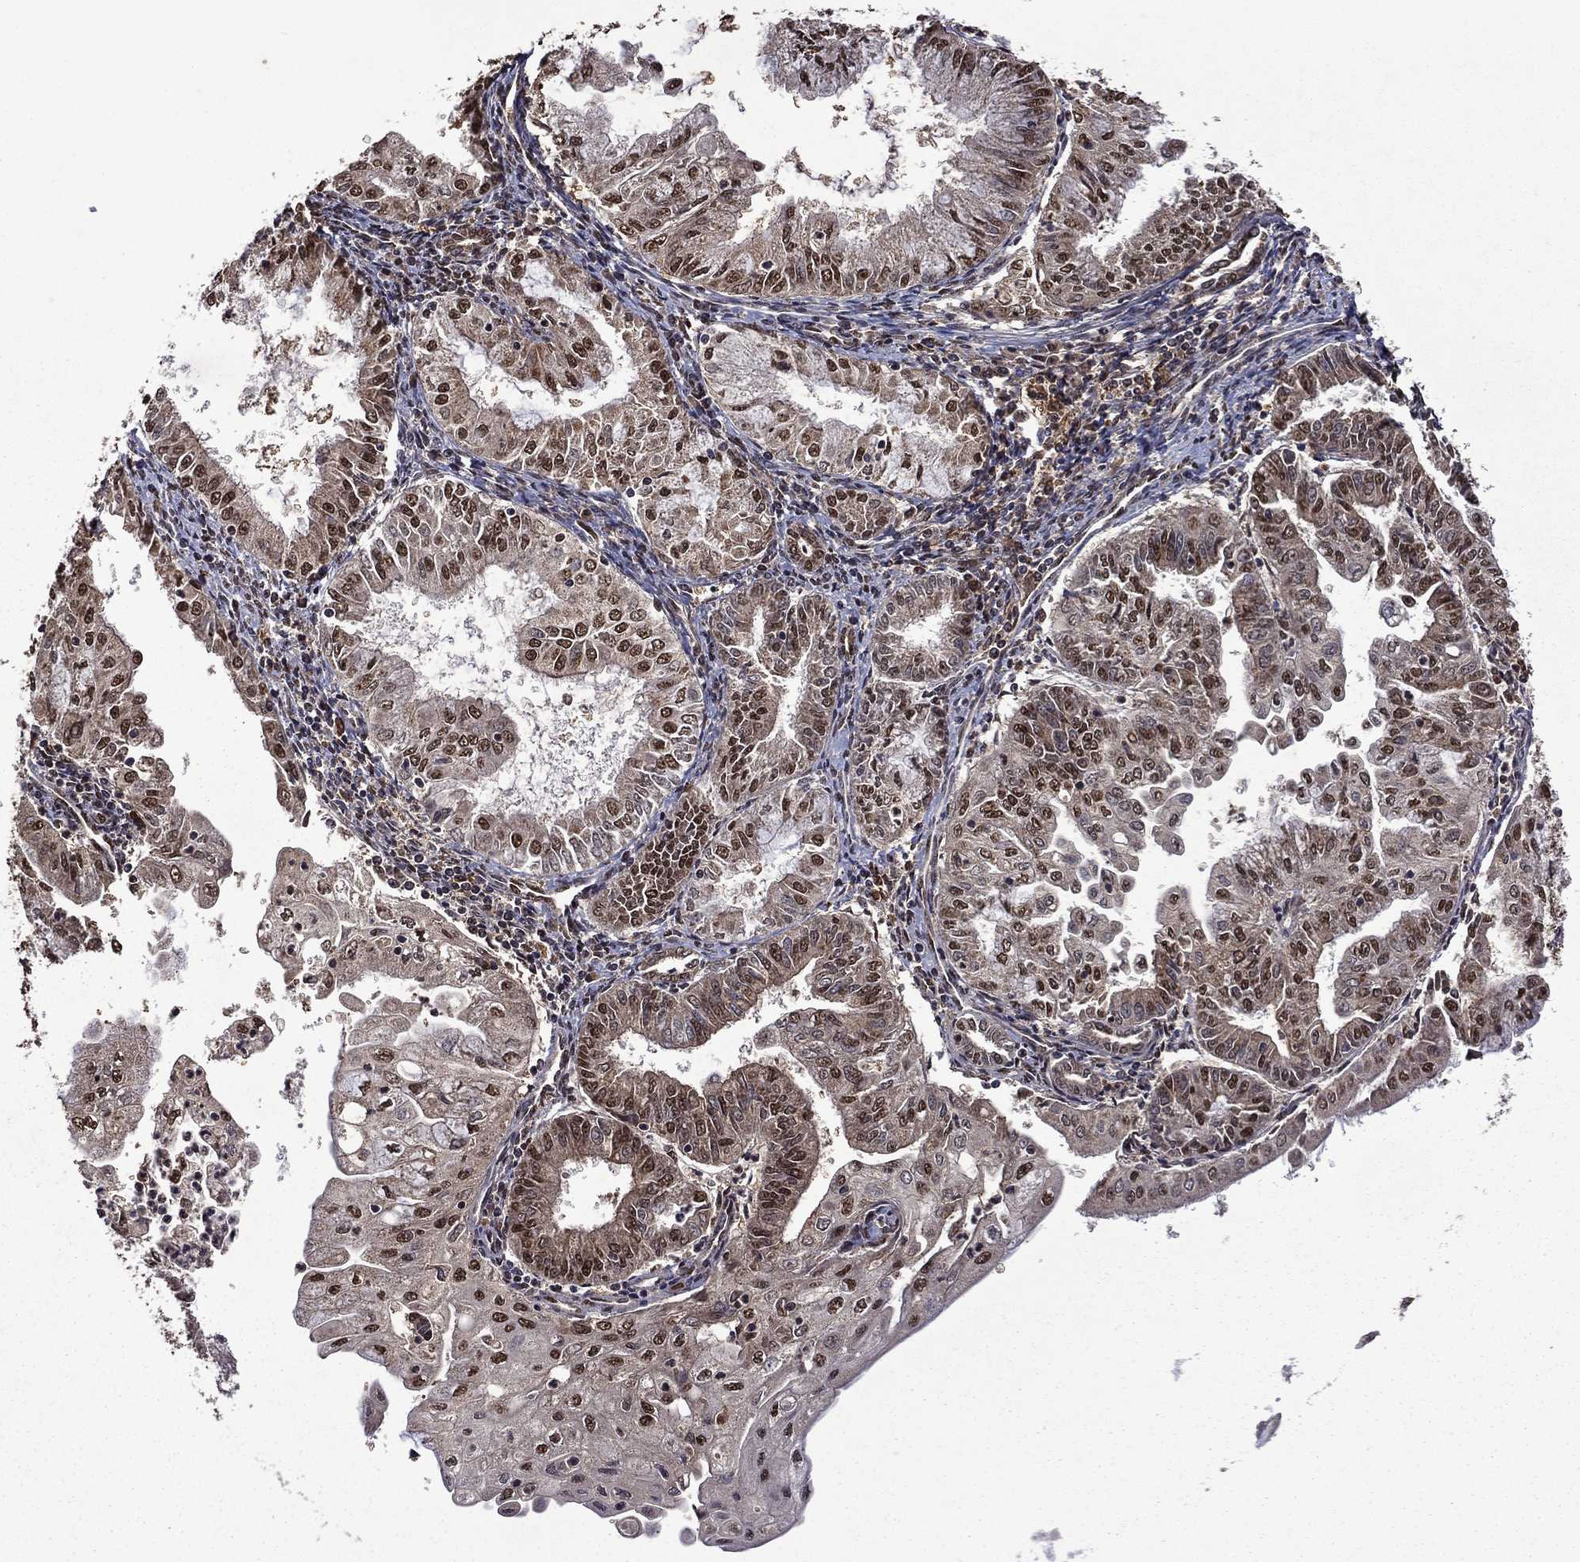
{"staining": {"intensity": "moderate", "quantity": "25%-75%", "location": "cytoplasmic/membranous,nuclear"}, "tissue": "endometrial cancer", "cell_type": "Tumor cells", "image_type": "cancer", "snomed": [{"axis": "morphology", "description": "Adenocarcinoma, NOS"}, {"axis": "topography", "description": "Endometrium"}], "caption": "A histopathology image of adenocarcinoma (endometrial) stained for a protein exhibits moderate cytoplasmic/membranous and nuclear brown staining in tumor cells.", "gene": "ITM2B", "patient": {"sex": "female", "age": 56}}